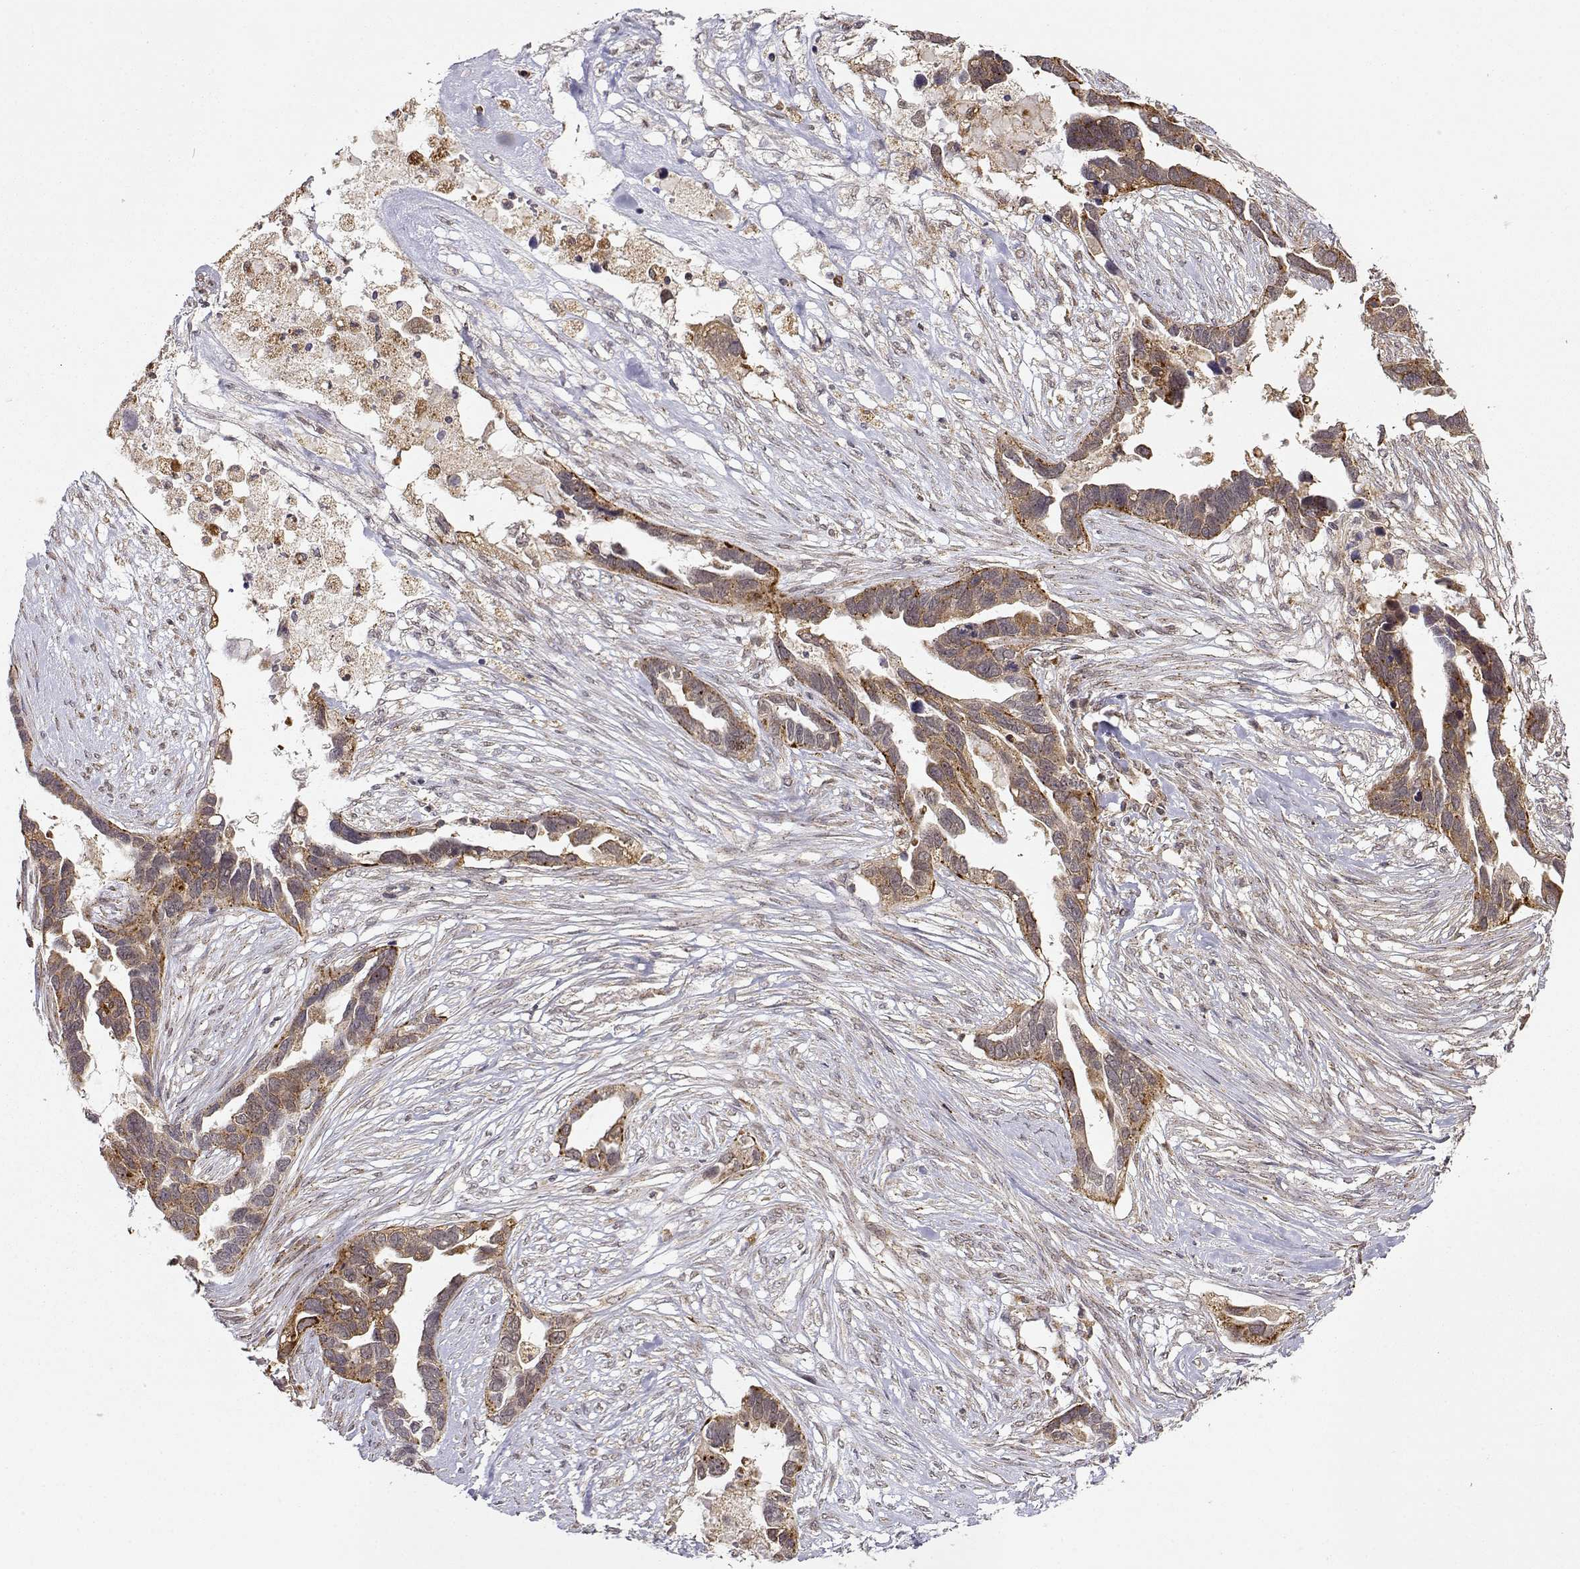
{"staining": {"intensity": "moderate", "quantity": ">75%", "location": "cytoplasmic/membranous"}, "tissue": "ovarian cancer", "cell_type": "Tumor cells", "image_type": "cancer", "snomed": [{"axis": "morphology", "description": "Cystadenocarcinoma, serous, NOS"}, {"axis": "topography", "description": "Ovary"}], "caption": "About >75% of tumor cells in human ovarian serous cystadenocarcinoma exhibit moderate cytoplasmic/membranous protein positivity as visualized by brown immunohistochemical staining.", "gene": "RNF13", "patient": {"sex": "female", "age": 54}}